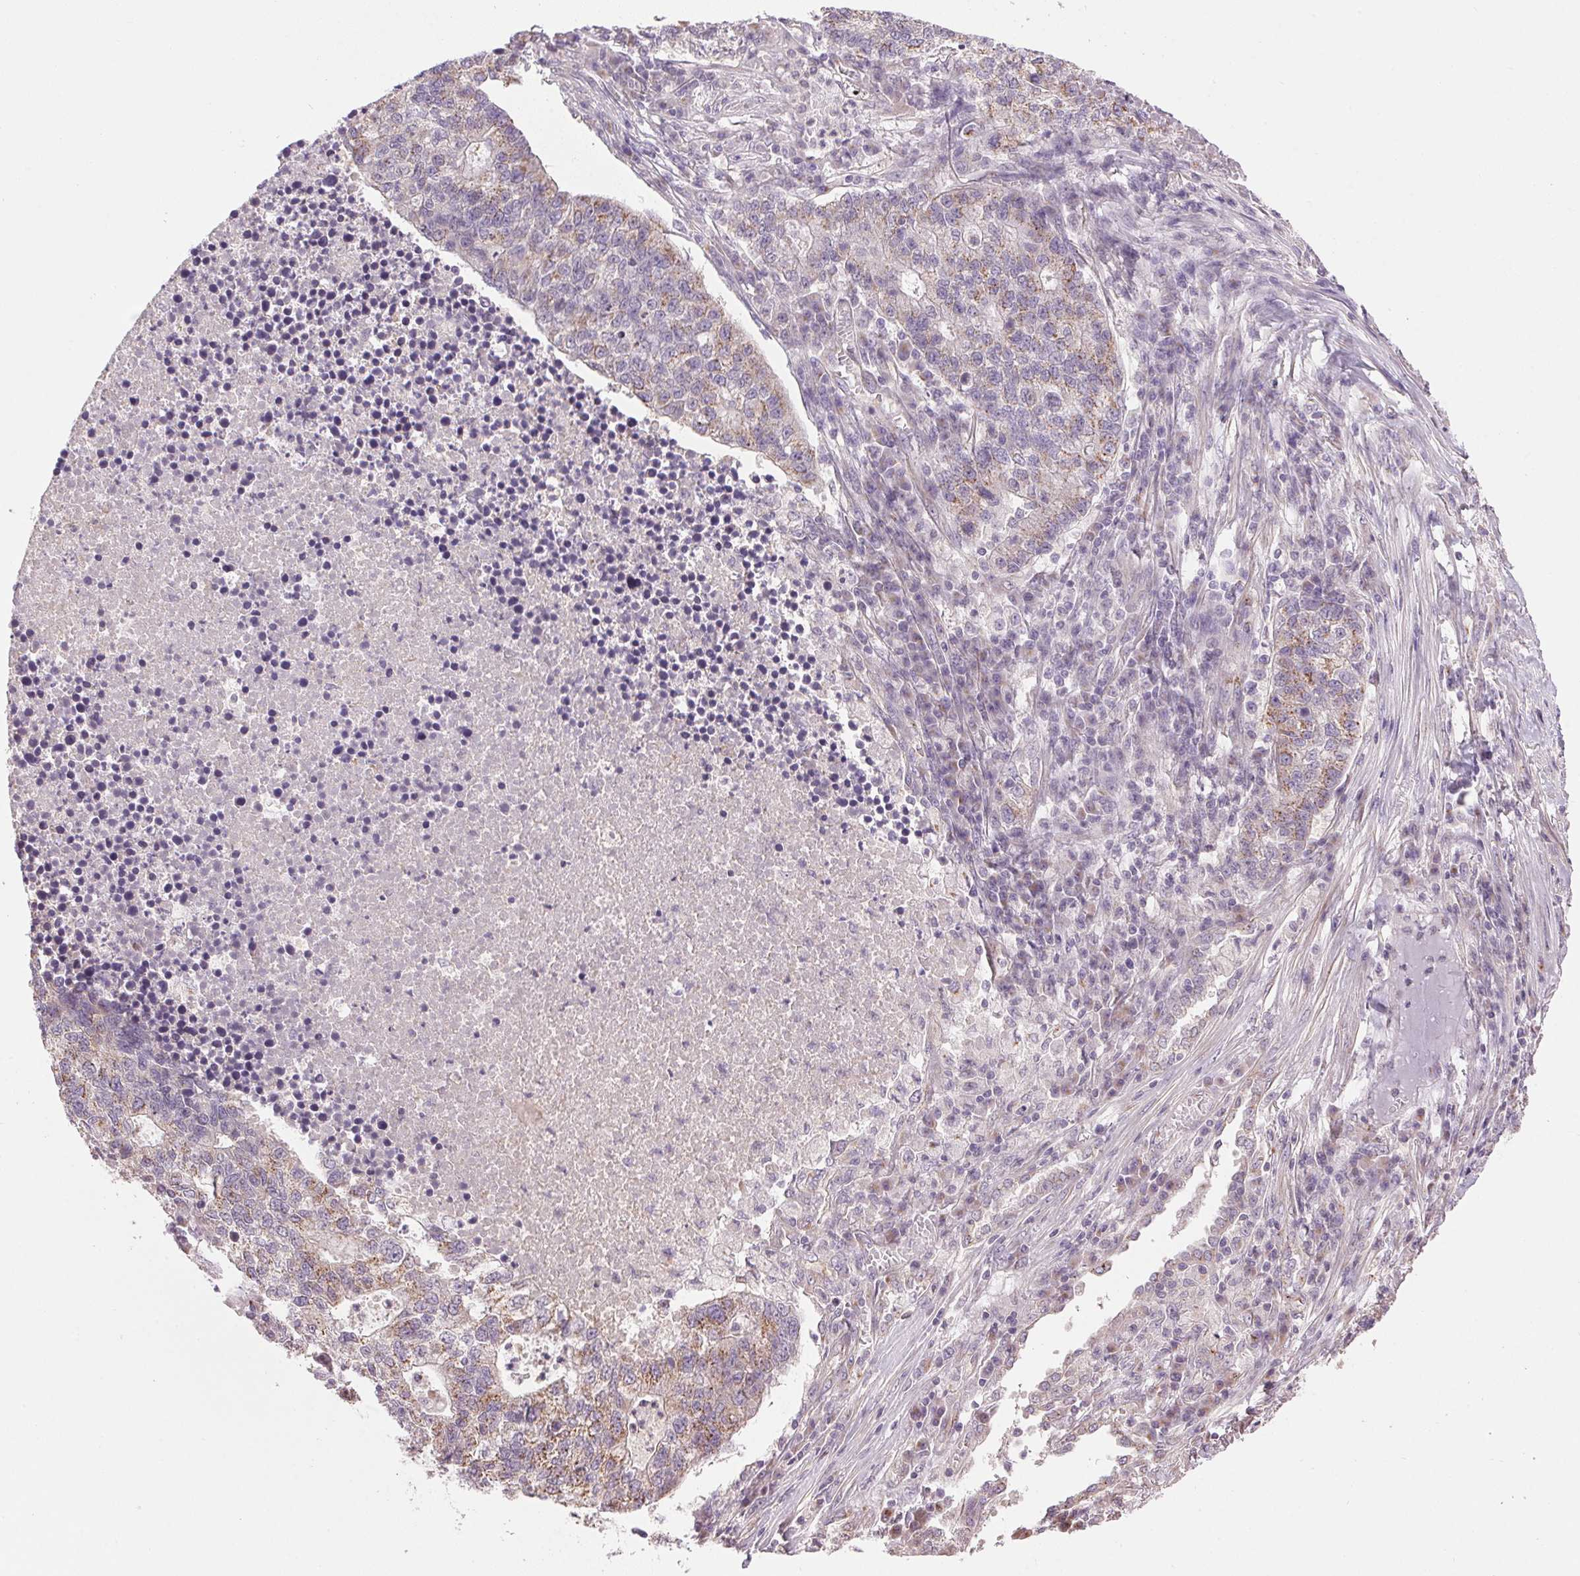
{"staining": {"intensity": "moderate", "quantity": "25%-75%", "location": "cytoplasmic/membranous"}, "tissue": "lung cancer", "cell_type": "Tumor cells", "image_type": "cancer", "snomed": [{"axis": "morphology", "description": "Adenocarcinoma, NOS"}, {"axis": "topography", "description": "Lung"}], "caption": "About 25%-75% of tumor cells in human adenocarcinoma (lung) exhibit moderate cytoplasmic/membranous protein expression as visualized by brown immunohistochemical staining.", "gene": "GOLPH3", "patient": {"sex": "male", "age": 57}}